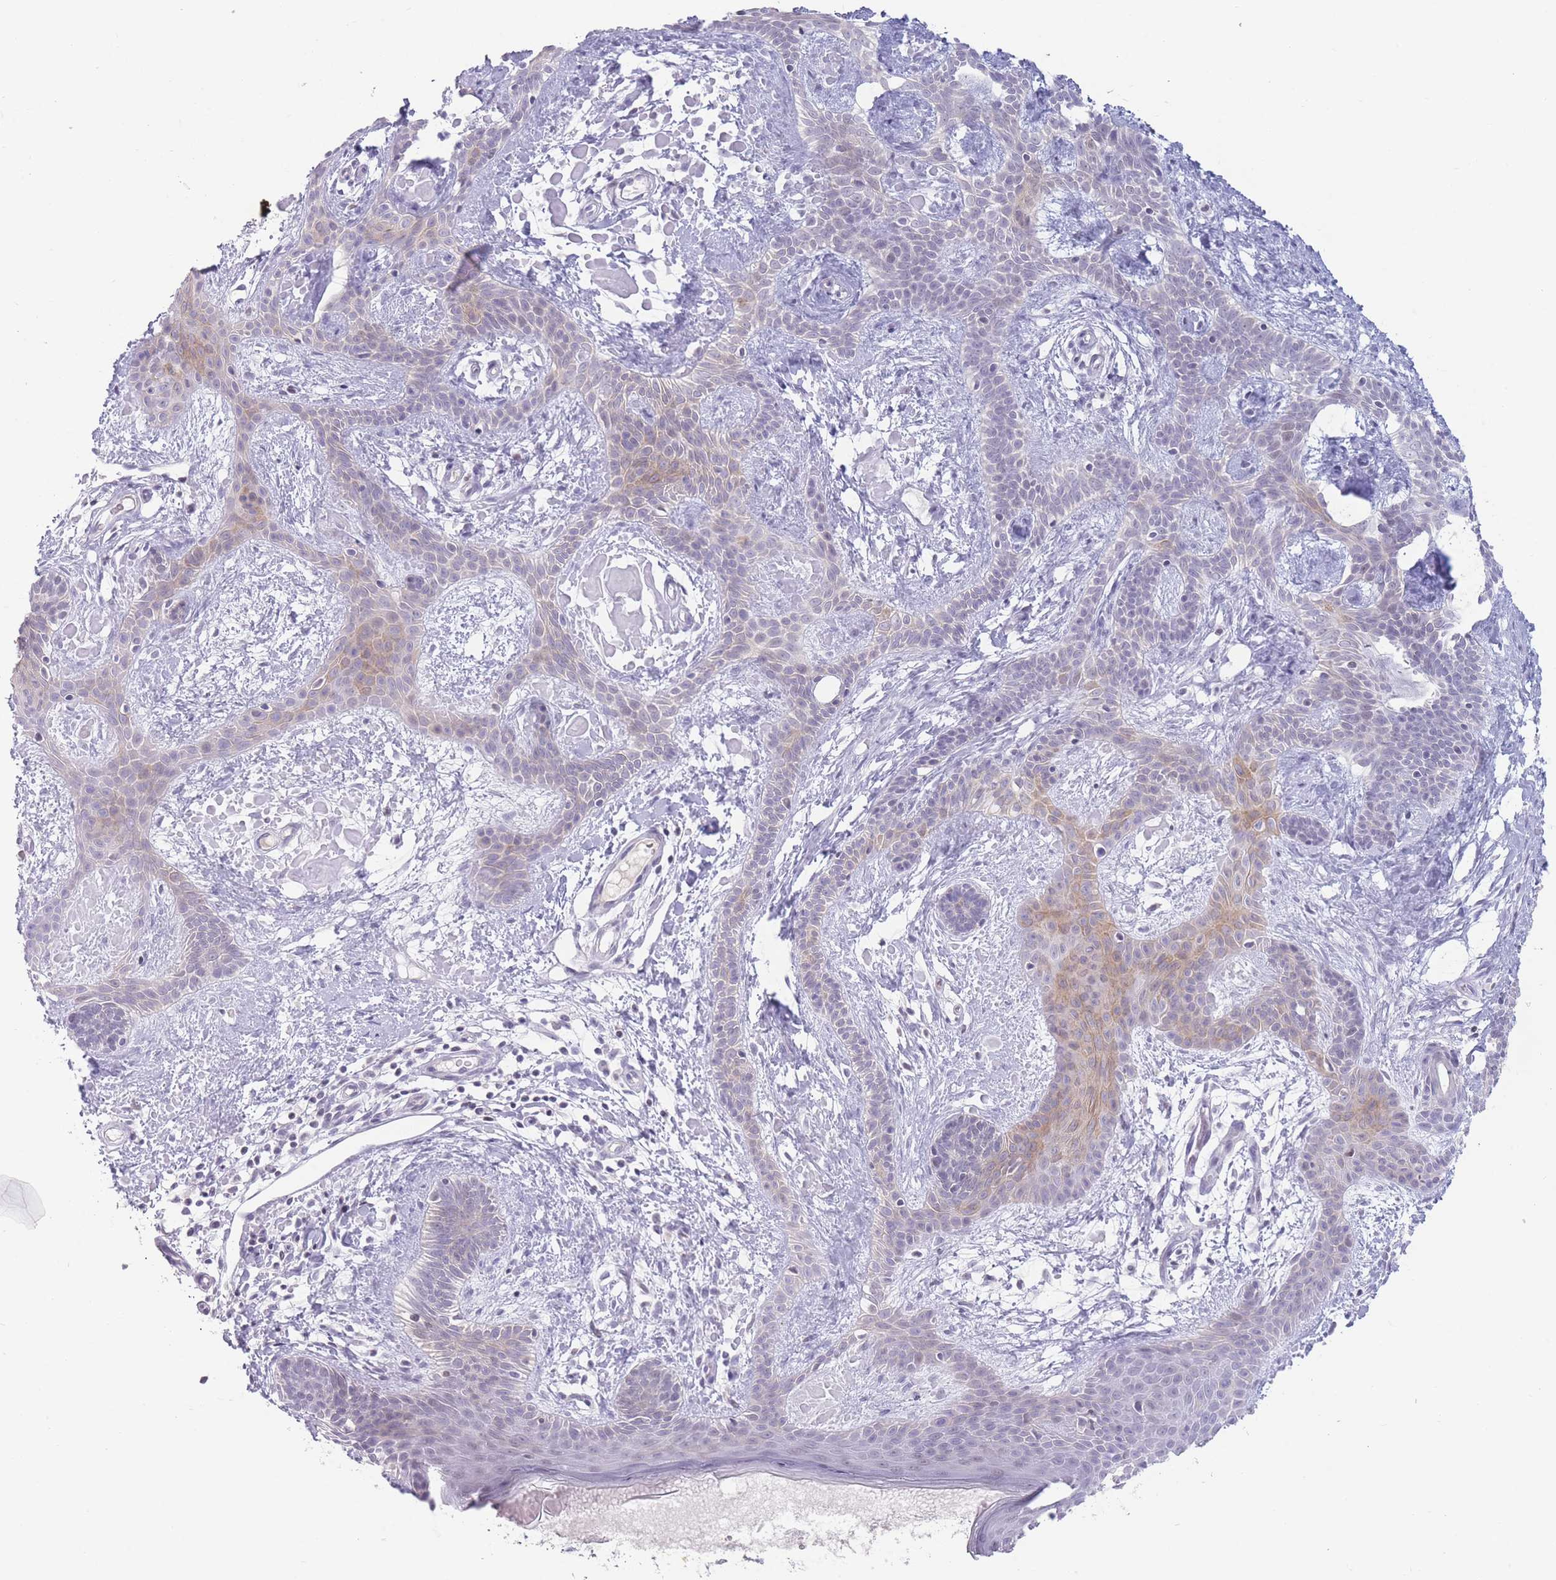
{"staining": {"intensity": "weak", "quantity": "<25%", "location": "cytoplasmic/membranous"}, "tissue": "skin cancer", "cell_type": "Tumor cells", "image_type": "cancer", "snomed": [{"axis": "morphology", "description": "Basal cell carcinoma"}, {"axis": "topography", "description": "Skin"}], "caption": "An IHC image of basal cell carcinoma (skin) is shown. There is no staining in tumor cells of basal cell carcinoma (skin).", "gene": "ARID3B", "patient": {"sex": "male", "age": 78}}